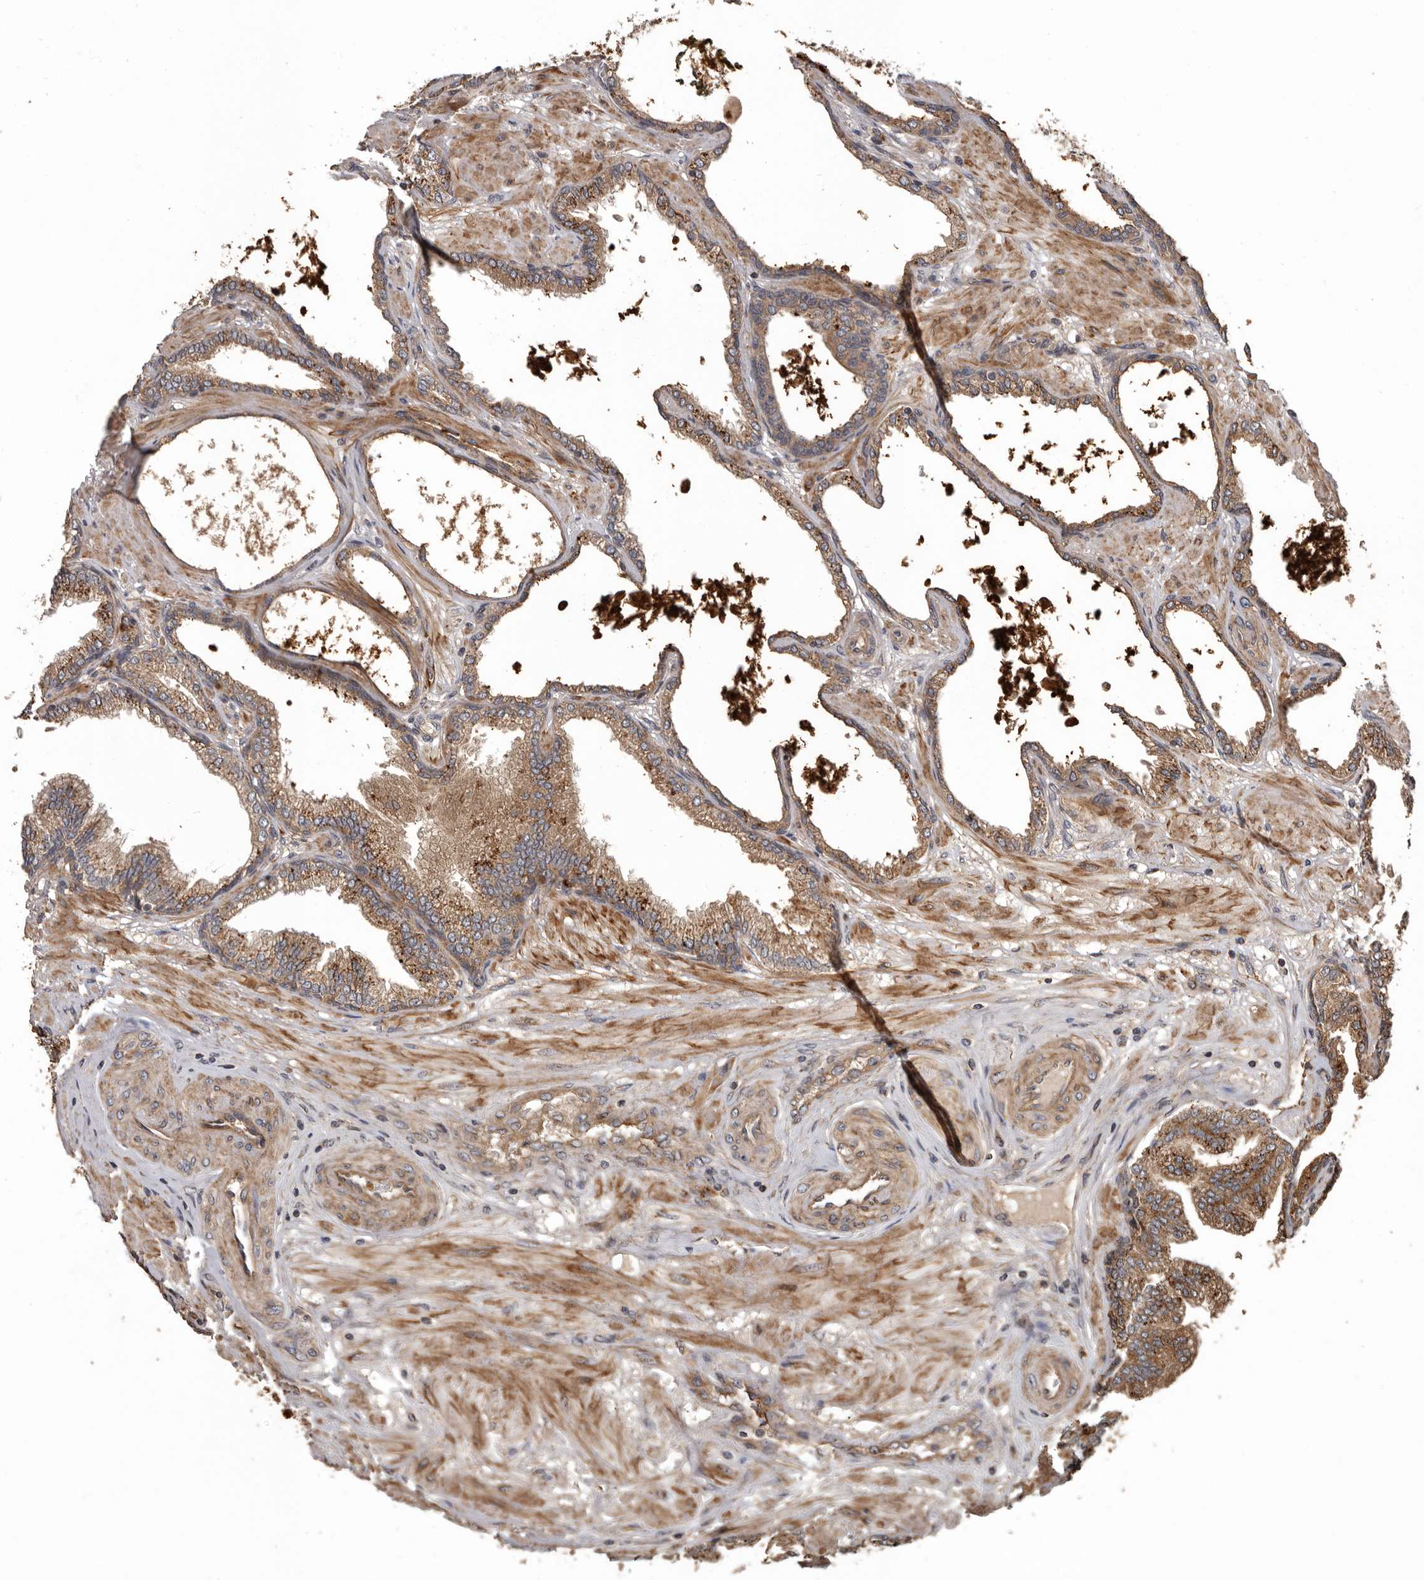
{"staining": {"intensity": "moderate", "quantity": ">75%", "location": "cytoplasmic/membranous"}, "tissue": "prostate cancer", "cell_type": "Tumor cells", "image_type": "cancer", "snomed": [{"axis": "morphology", "description": "Adenocarcinoma, Low grade"}, {"axis": "topography", "description": "Prostate"}], "caption": "Immunohistochemistry photomicrograph of human prostate adenocarcinoma (low-grade) stained for a protein (brown), which demonstrates medium levels of moderate cytoplasmic/membranous positivity in approximately >75% of tumor cells.", "gene": "ARHGEF5", "patient": {"sex": "male", "age": 60}}